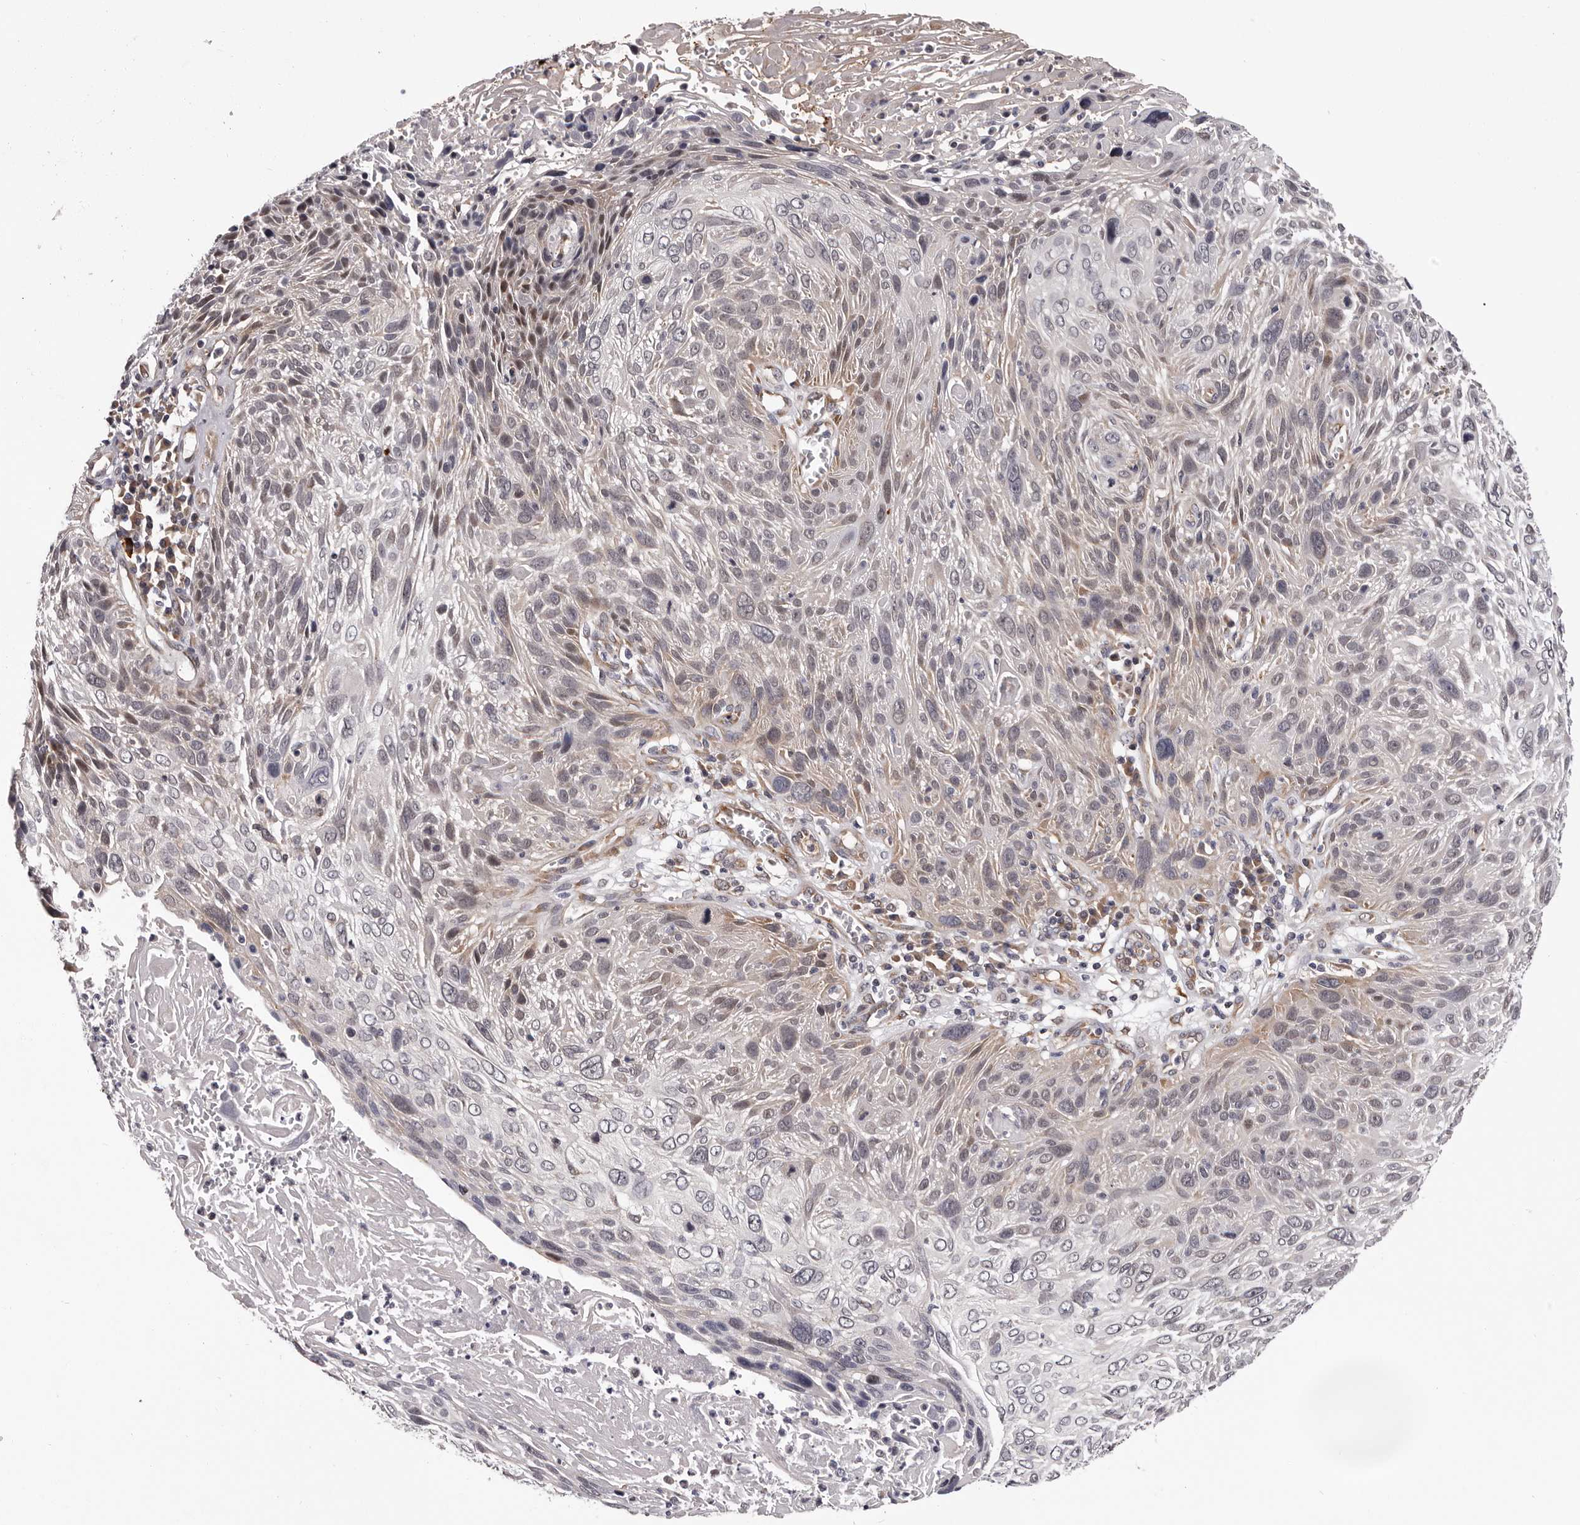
{"staining": {"intensity": "weak", "quantity": "25%-75%", "location": "cytoplasmic/membranous,nuclear"}, "tissue": "cervical cancer", "cell_type": "Tumor cells", "image_type": "cancer", "snomed": [{"axis": "morphology", "description": "Squamous cell carcinoma, NOS"}, {"axis": "topography", "description": "Cervix"}], "caption": "Squamous cell carcinoma (cervical) stained for a protein (brown) exhibits weak cytoplasmic/membranous and nuclear positive expression in approximately 25%-75% of tumor cells.", "gene": "MED8", "patient": {"sex": "female", "age": 51}}